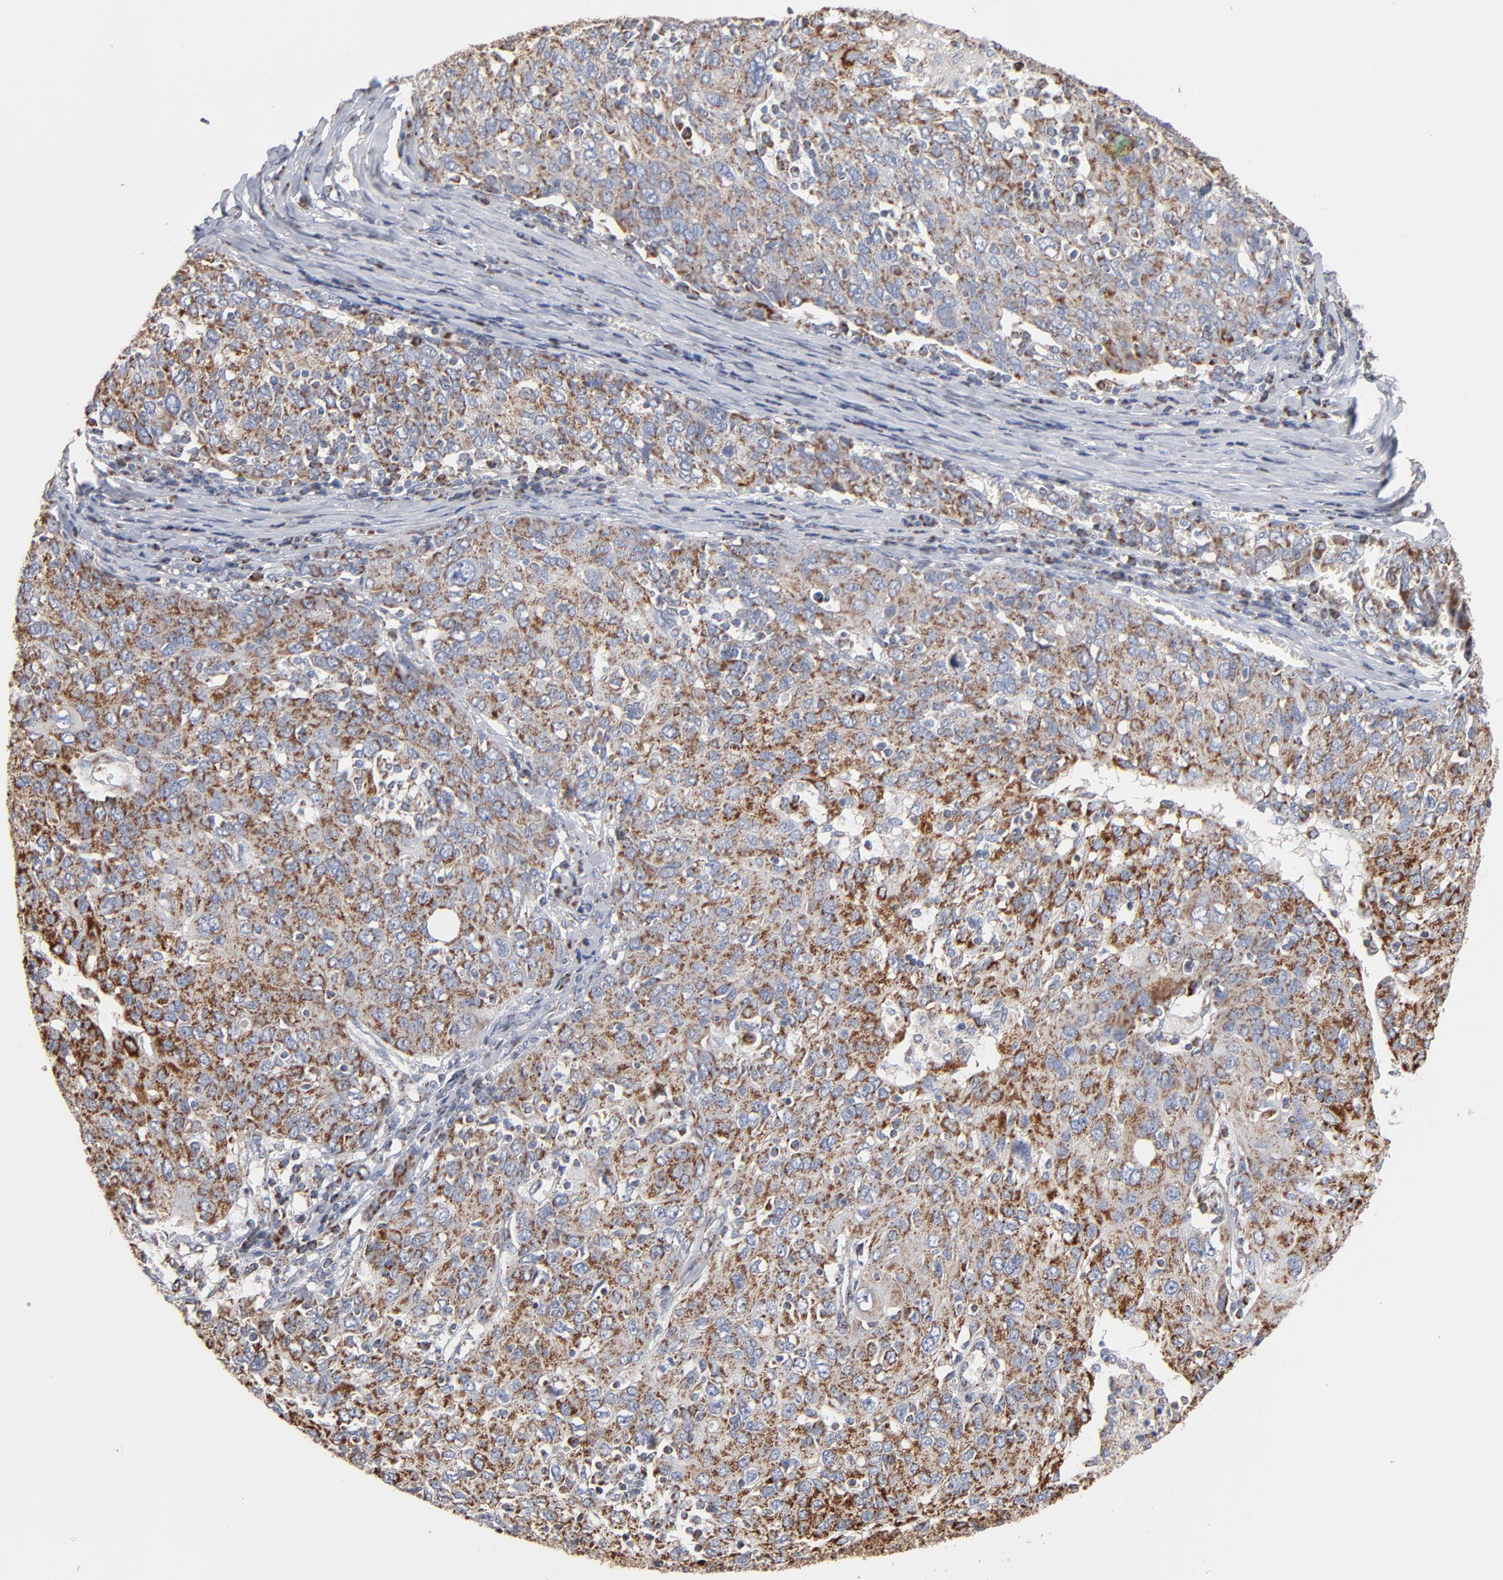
{"staining": {"intensity": "strong", "quantity": ">75%", "location": "cytoplasmic/membranous"}, "tissue": "ovarian cancer", "cell_type": "Tumor cells", "image_type": "cancer", "snomed": [{"axis": "morphology", "description": "Carcinoma, endometroid"}, {"axis": "topography", "description": "Ovary"}], "caption": "Immunohistochemistry staining of ovarian endometroid carcinoma, which reveals high levels of strong cytoplasmic/membranous positivity in approximately >75% of tumor cells indicating strong cytoplasmic/membranous protein expression. The staining was performed using DAB (brown) for protein detection and nuclei were counterstained in hematoxylin (blue).", "gene": "UQCRC1", "patient": {"sex": "female", "age": 50}}